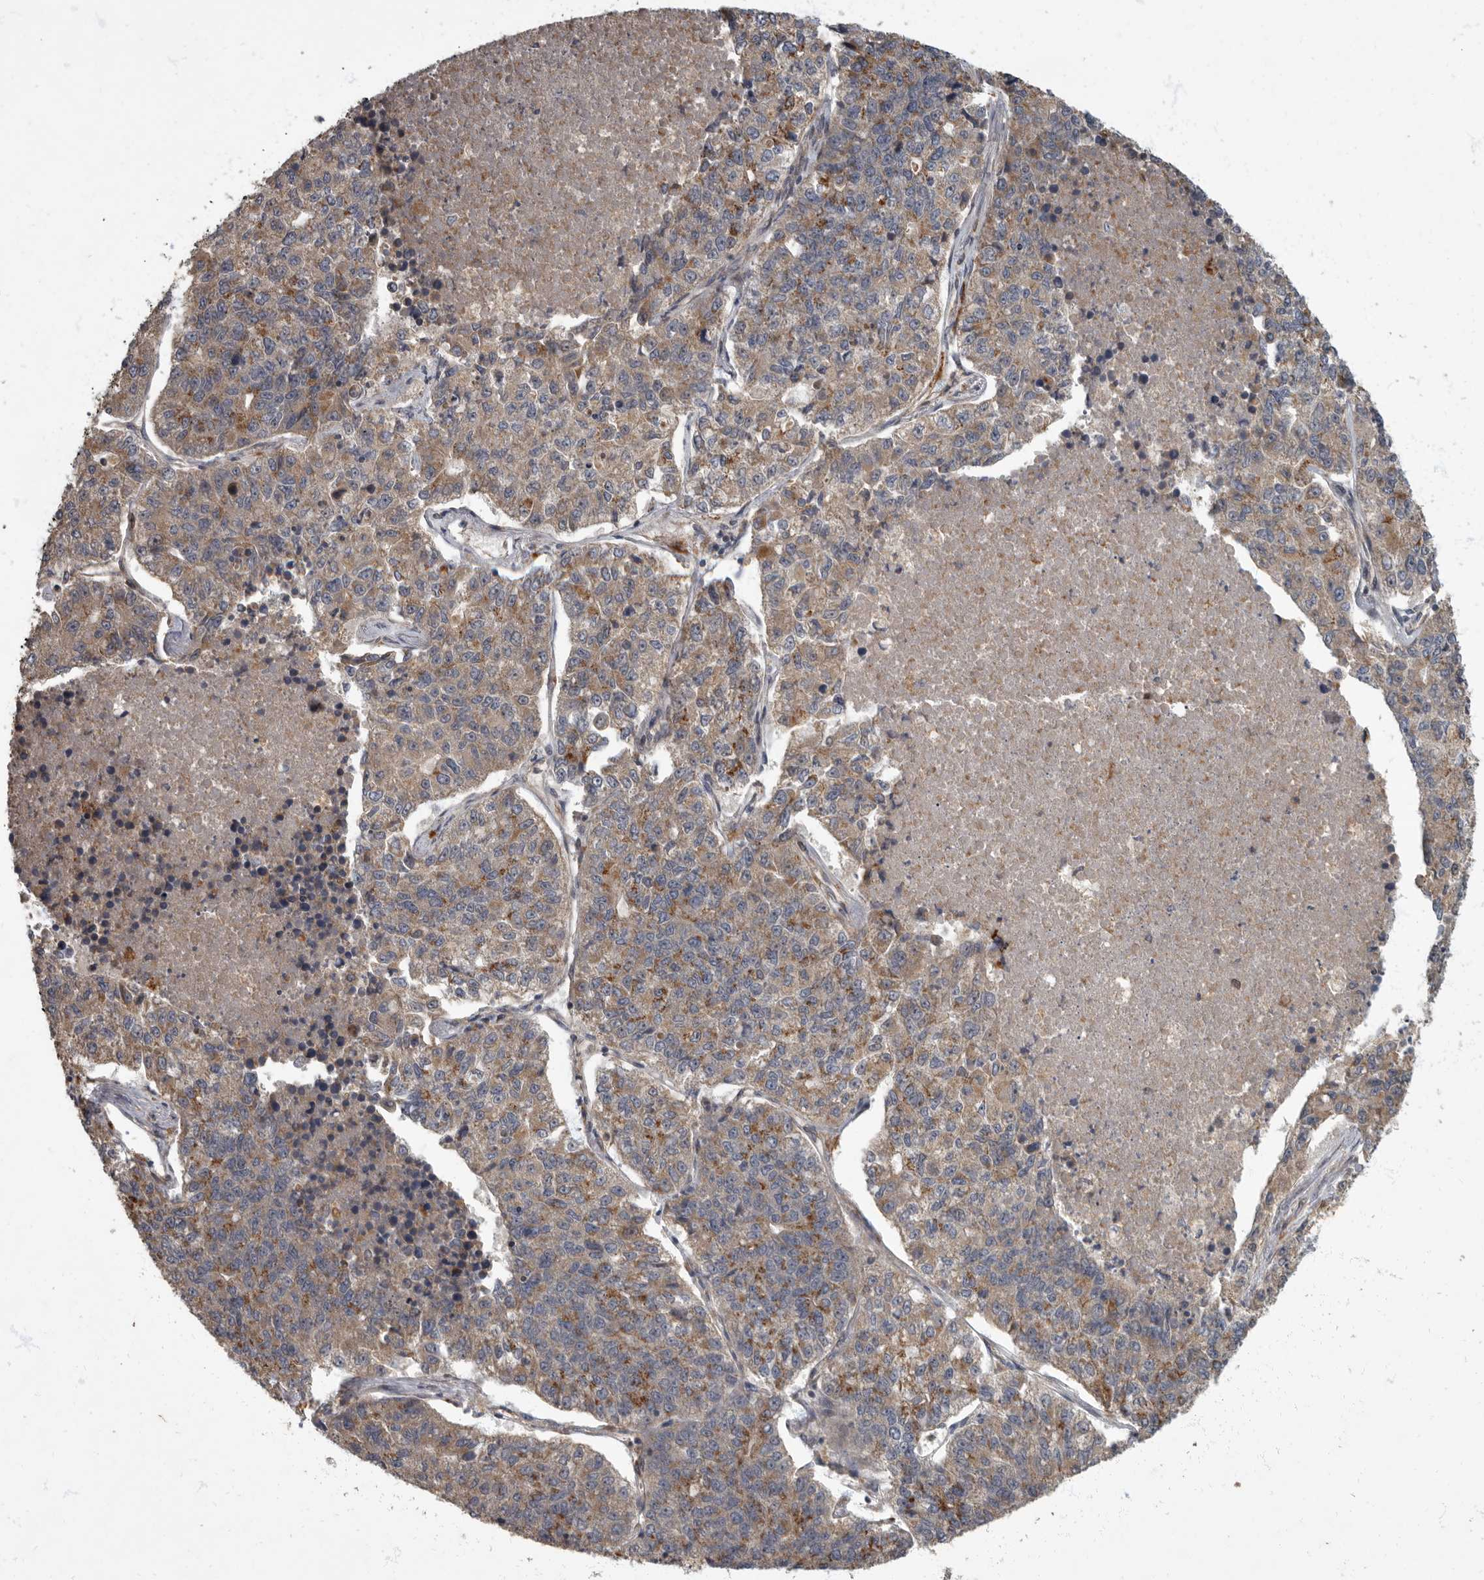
{"staining": {"intensity": "moderate", "quantity": "25%-75%", "location": "cytoplasmic/membranous"}, "tissue": "lung cancer", "cell_type": "Tumor cells", "image_type": "cancer", "snomed": [{"axis": "morphology", "description": "Adenocarcinoma, NOS"}, {"axis": "topography", "description": "Lung"}], "caption": "Lung cancer stained for a protein displays moderate cytoplasmic/membranous positivity in tumor cells. (IHC, brightfield microscopy, high magnification).", "gene": "IQCK", "patient": {"sex": "male", "age": 49}}